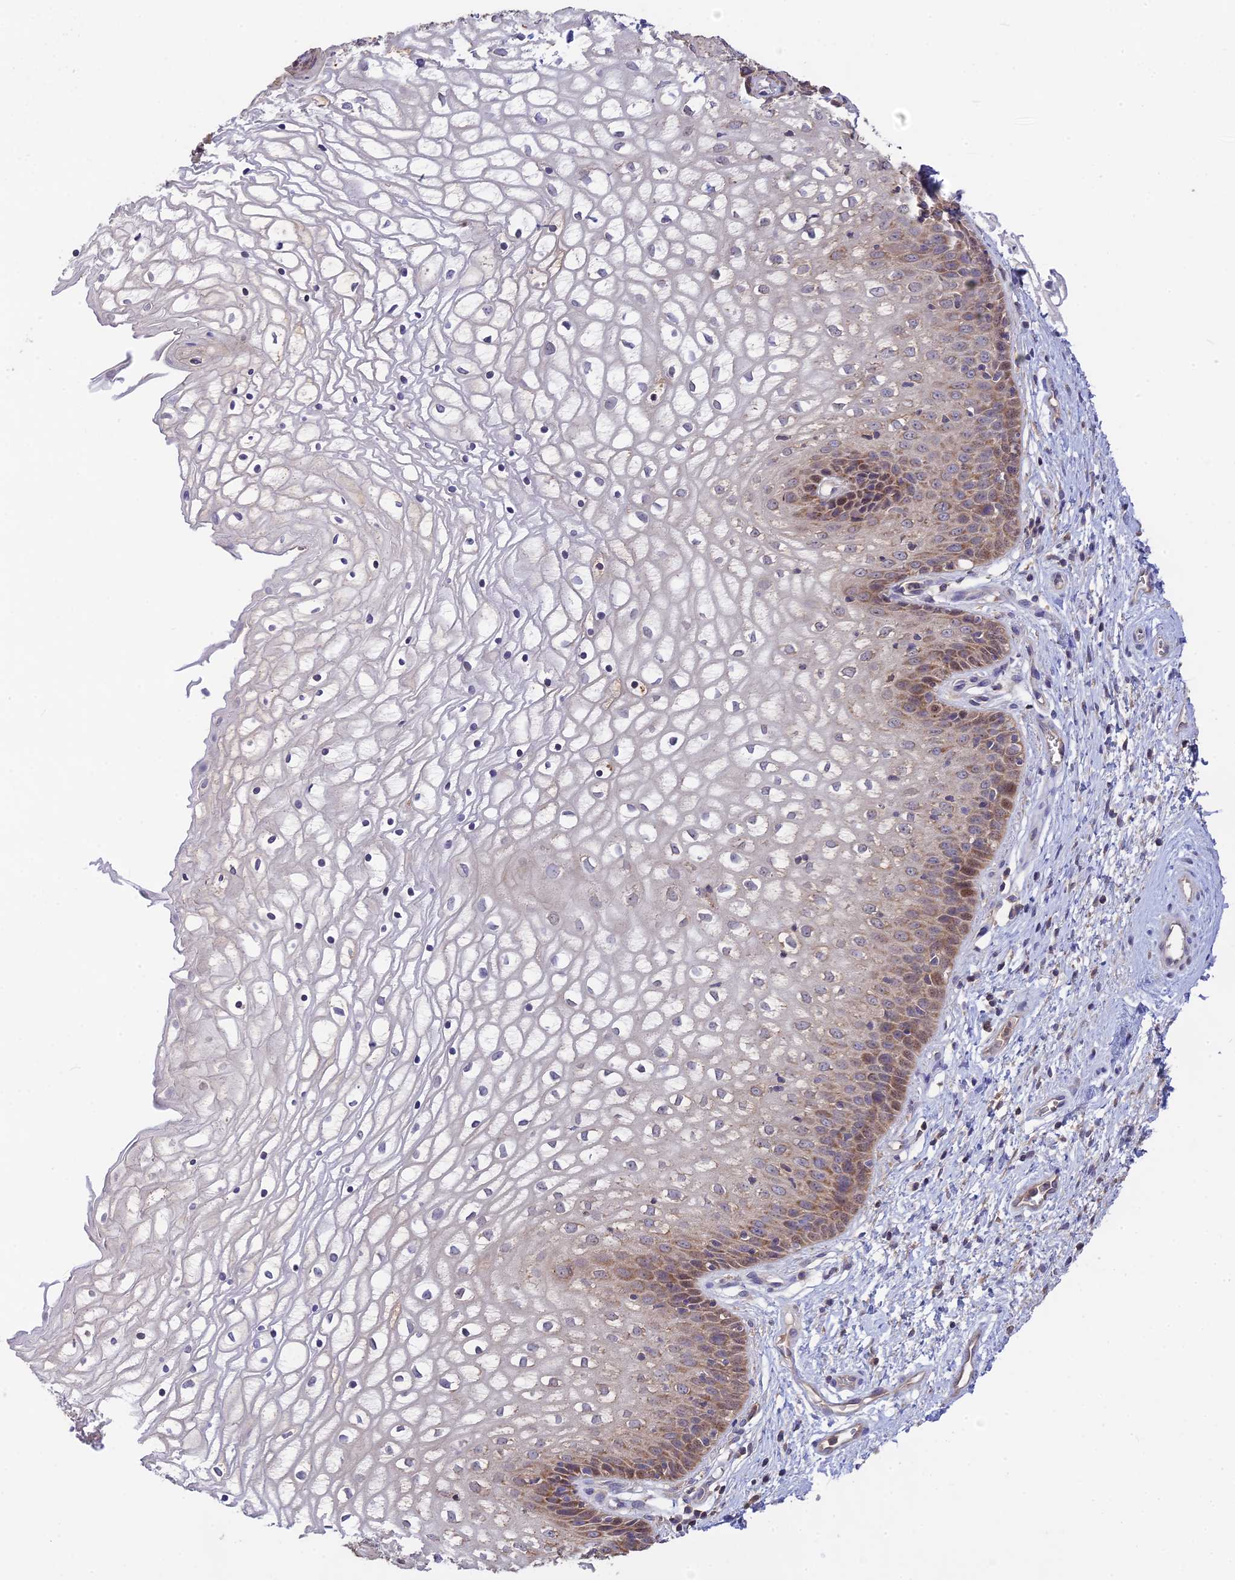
{"staining": {"intensity": "moderate", "quantity": "25%-75%", "location": "cytoplasmic/membranous,nuclear"}, "tissue": "vagina", "cell_type": "Squamous epithelial cells", "image_type": "normal", "snomed": [{"axis": "morphology", "description": "Normal tissue, NOS"}, {"axis": "topography", "description": "Vagina"}], "caption": "Immunohistochemical staining of normal vagina demonstrates medium levels of moderate cytoplasmic/membranous,nuclear staining in about 25%-75% of squamous epithelial cells. (brown staining indicates protein expression, while blue staining denotes nuclei).", "gene": "NUDT8", "patient": {"sex": "female", "age": 34}}